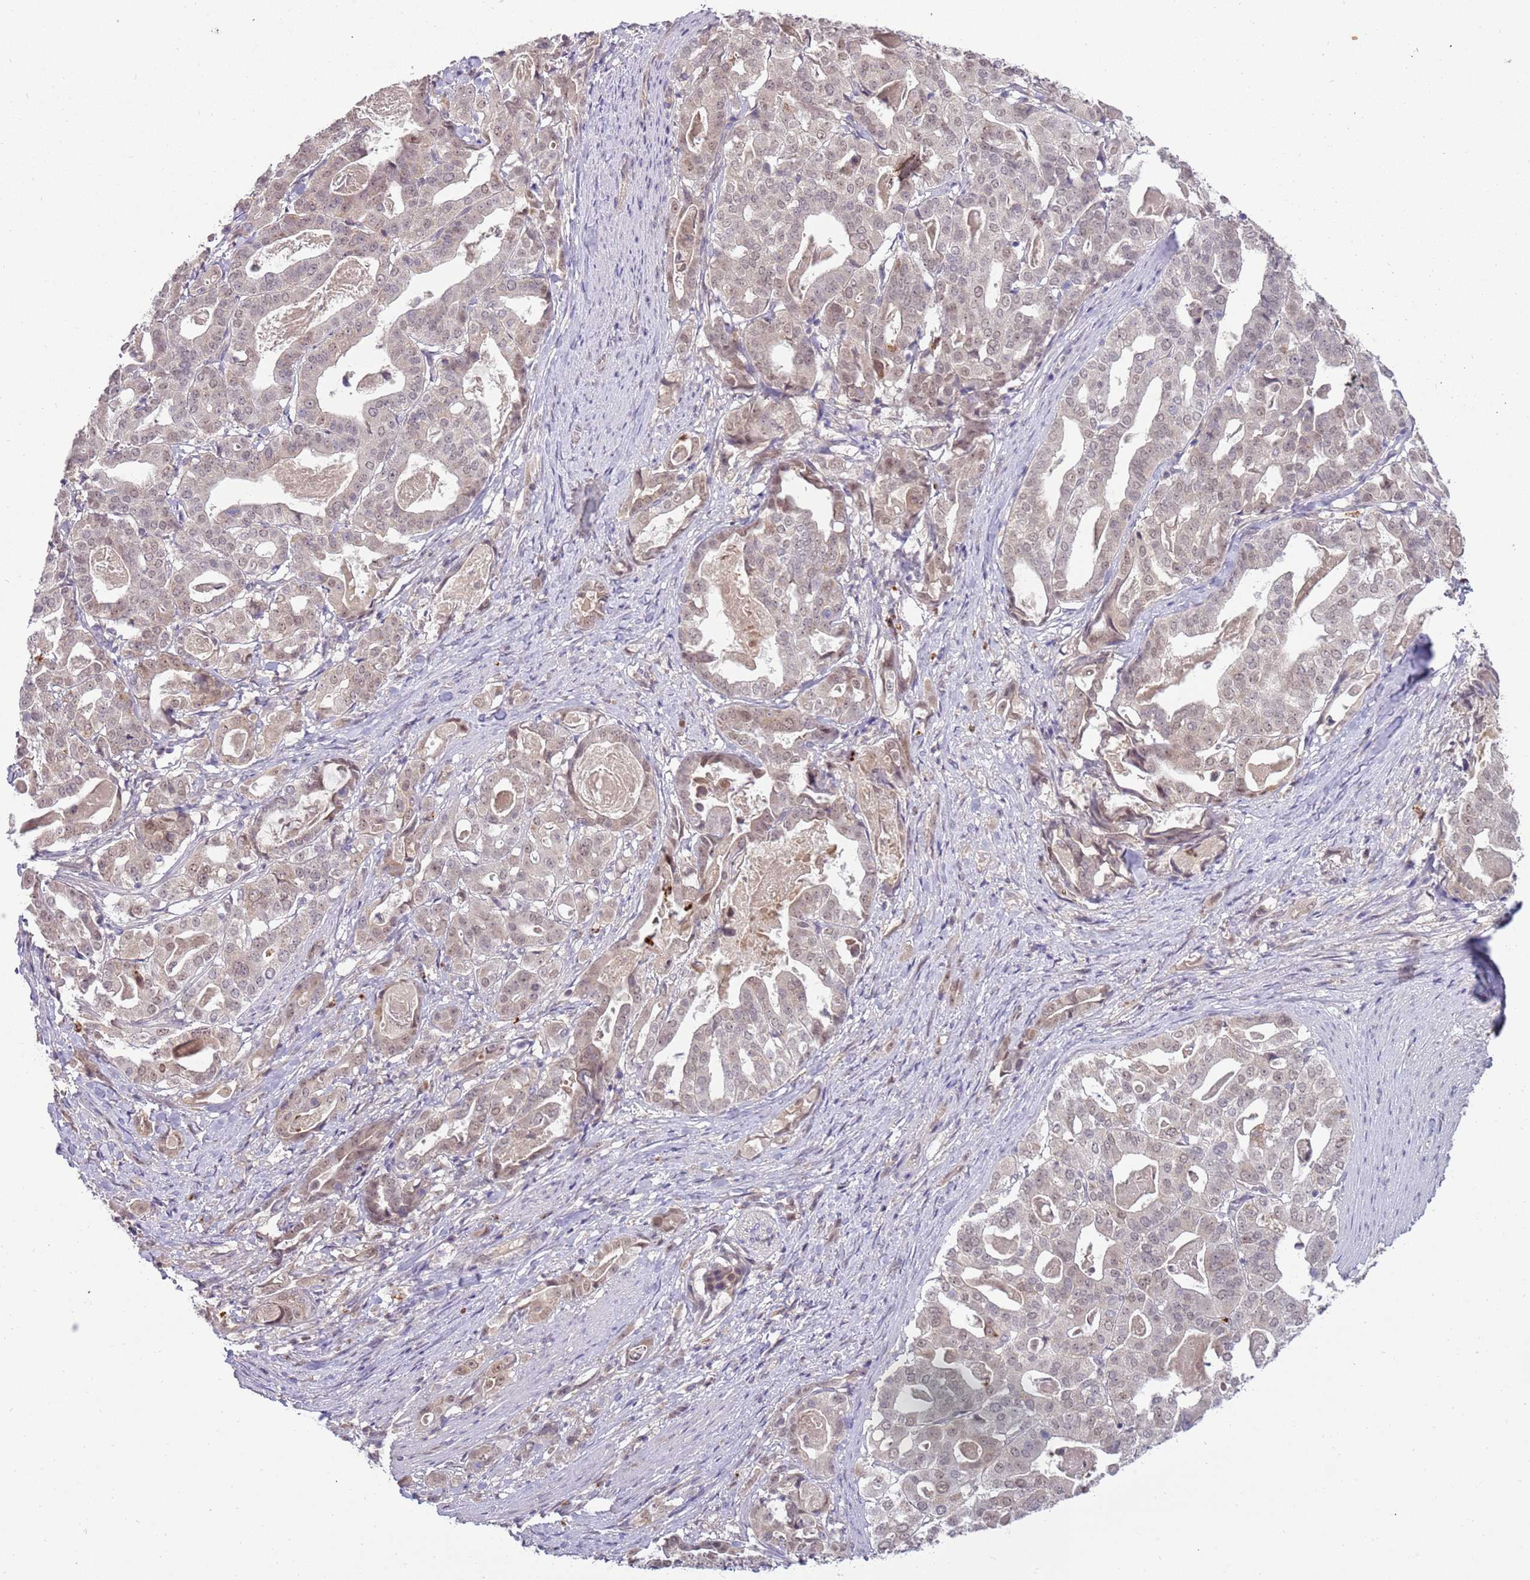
{"staining": {"intensity": "weak", "quantity": "25%-75%", "location": "nuclear"}, "tissue": "stomach cancer", "cell_type": "Tumor cells", "image_type": "cancer", "snomed": [{"axis": "morphology", "description": "Adenocarcinoma, NOS"}, {"axis": "topography", "description": "Stomach"}], "caption": "Immunohistochemistry of human stomach adenocarcinoma demonstrates low levels of weak nuclear staining in approximately 25%-75% of tumor cells.", "gene": "NBPF6", "patient": {"sex": "male", "age": 48}}